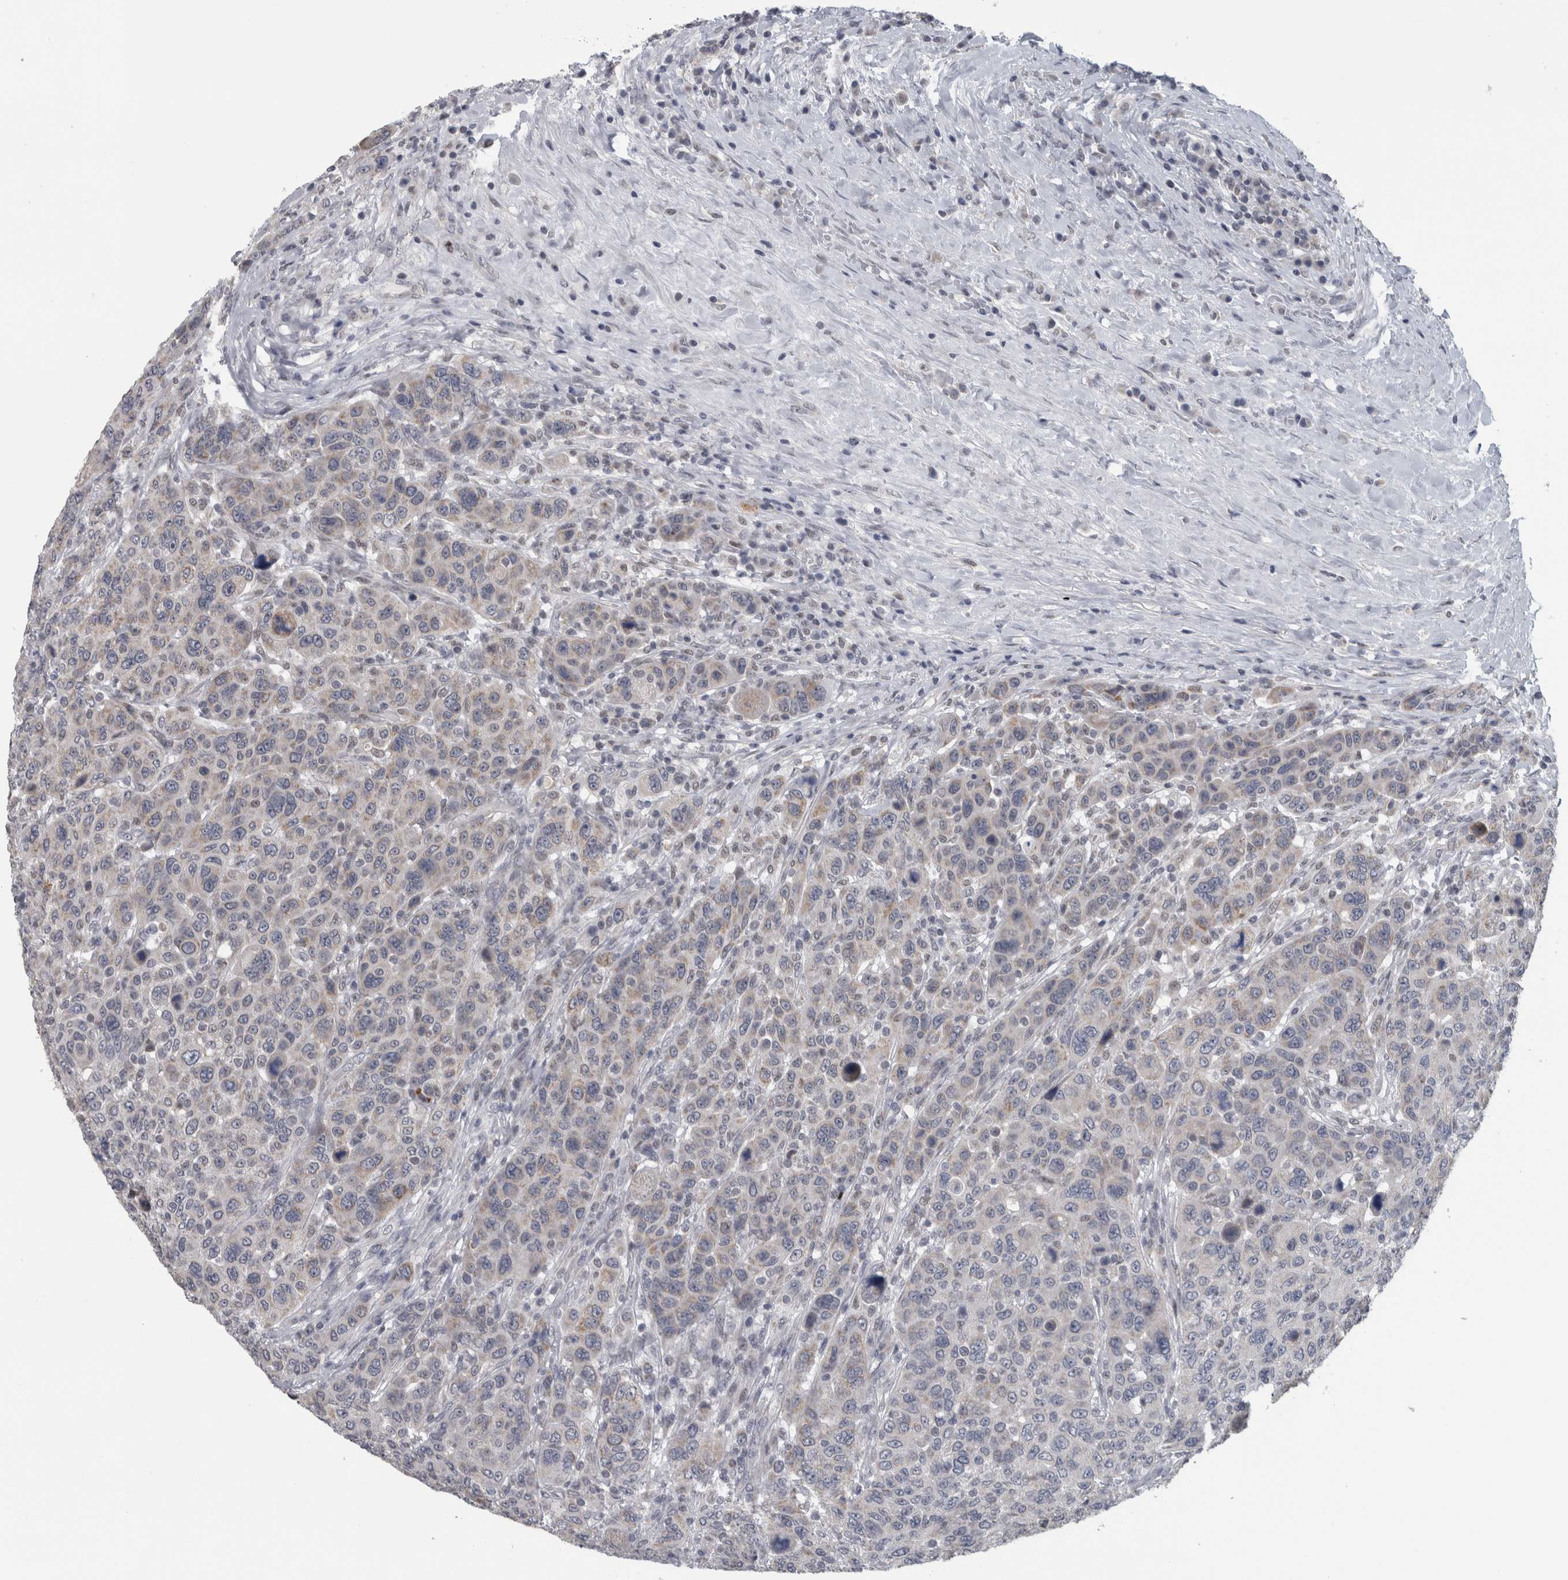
{"staining": {"intensity": "weak", "quantity": "<25%", "location": "cytoplasmic/membranous"}, "tissue": "breast cancer", "cell_type": "Tumor cells", "image_type": "cancer", "snomed": [{"axis": "morphology", "description": "Duct carcinoma"}, {"axis": "topography", "description": "Breast"}], "caption": "Immunohistochemistry photomicrograph of neoplastic tissue: breast cancer (infiltrating ductal carcinoma) stained with DAB exhibits no significant protein positivity in tumor cells.", "gene": "OR2K2", "patient": {"sex": "female", "age": 37}}